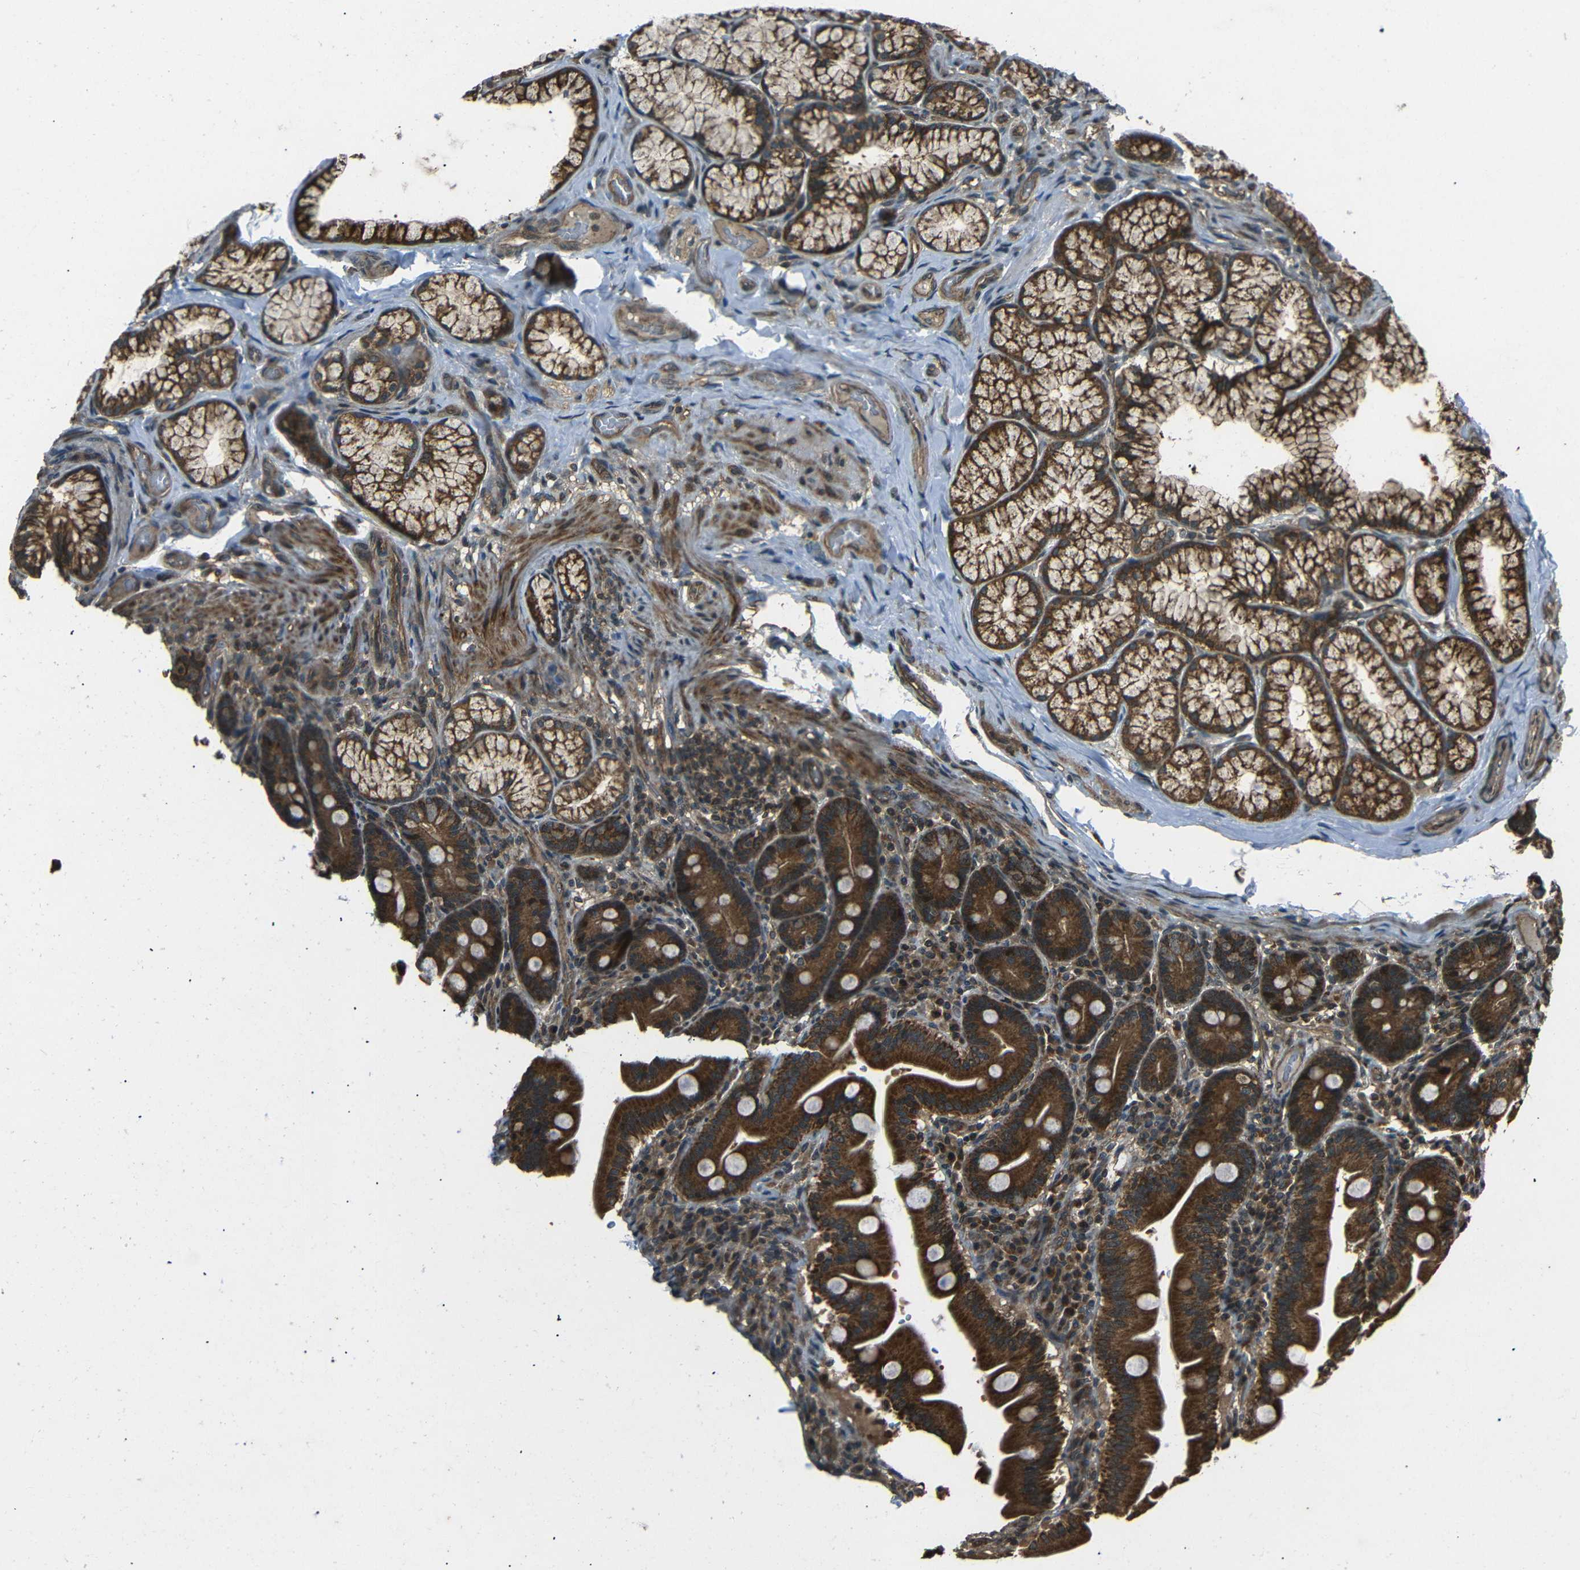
{"staining": {"intensity": "strong", "quantity": ">75%", "location": "cytoplasmic/membranous"}, "tissue": "duodenum", "cell_type": "Glandular cells", "image_type": "normal", "snomed": [{"axis": "morphology", "description": "Normal tissue, NOS"}, {"axis": "topography", "description": "Duodenum"}], "caption": "Strong cytoplasmic/membranous protein staining is present in approximately >75% of glandular cells in duodenum.", "gene": "PLK2", "patient": {"sex": "male", "age": 54}}